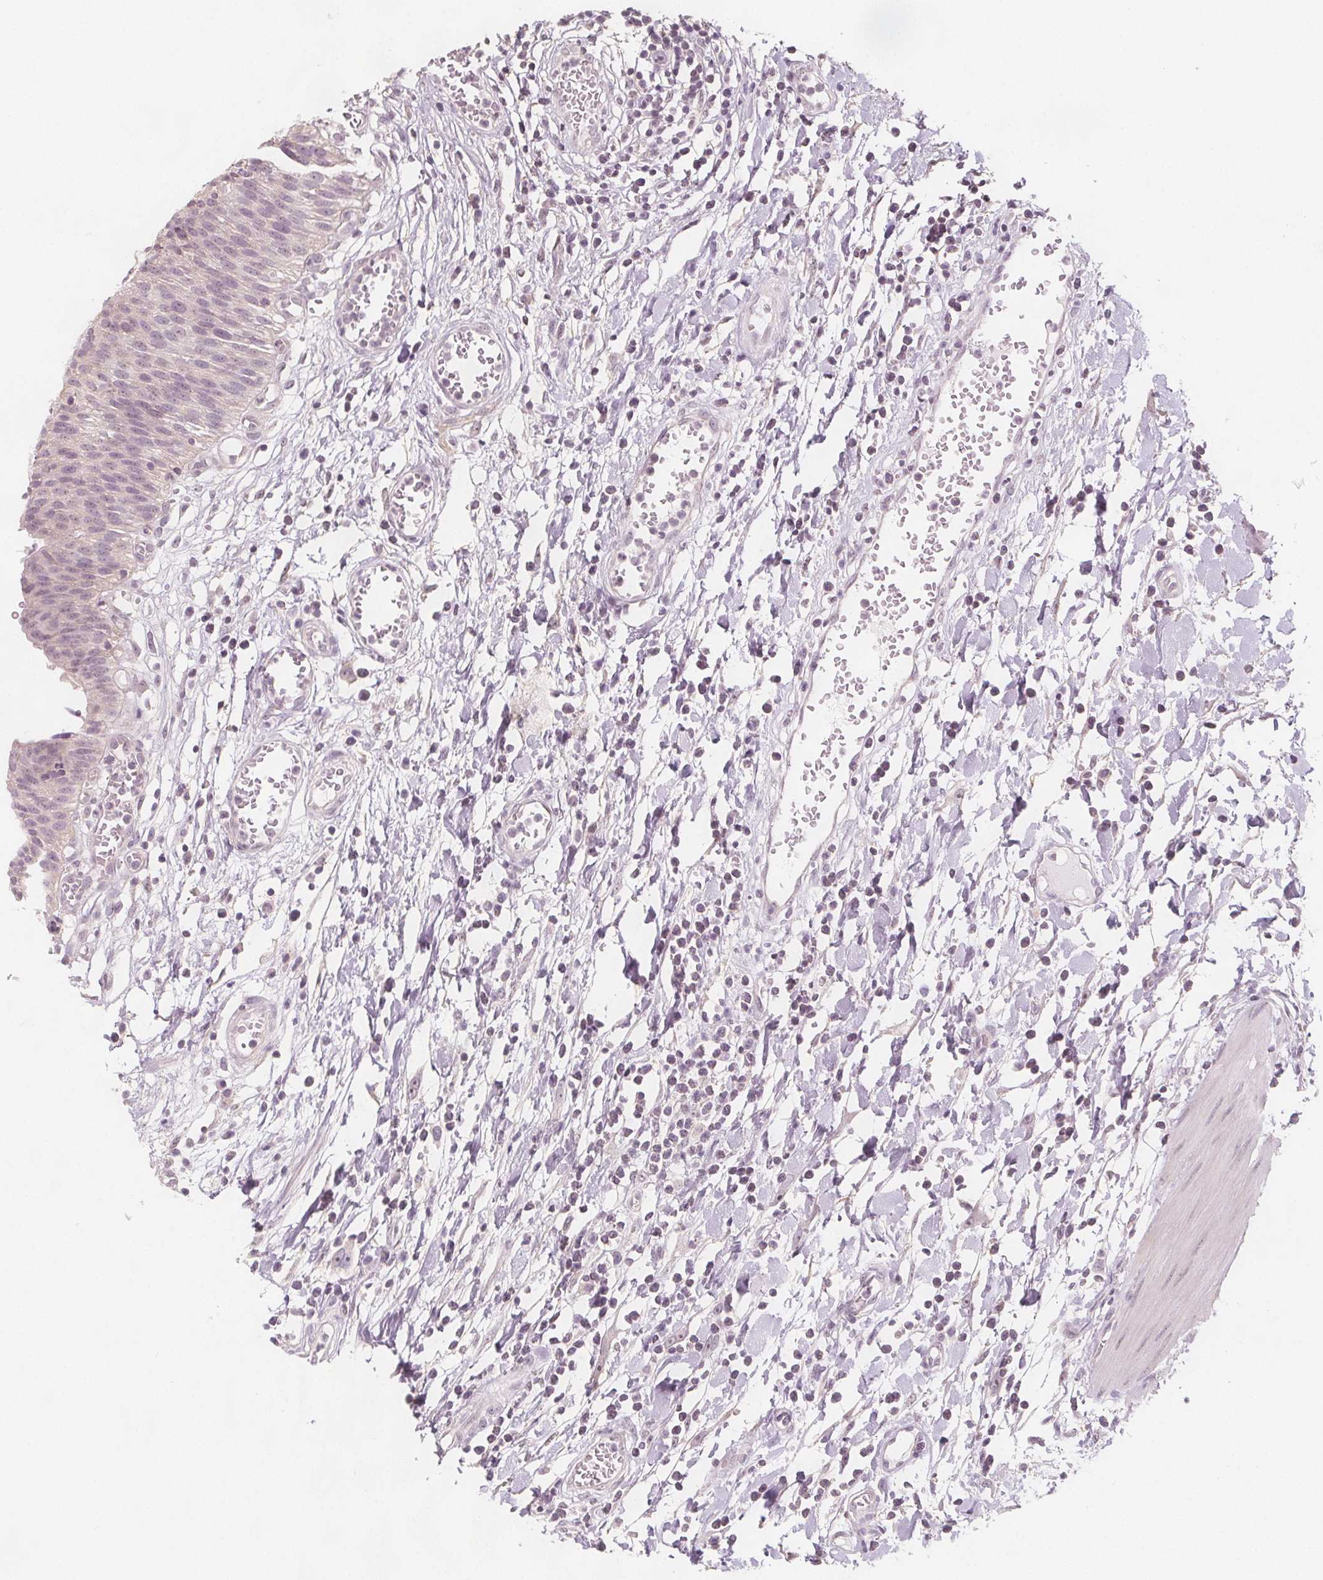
{"staining": {"intensity": "negative", "quantity": "none", "location": "none"}, "tissue": "urinary bladder", "cell_type": "Urothelial cells", "image_type": "normal", "snomed": [{"axis": "morphology", "description": "Normal tissue, NOS"}, {"axis": "topography", "description": "Urinary bladder"}], "caption": "Immunohistochemistry micrograph of unremarkable human urinary bladder stained for a protein (brown), which displays no staining in urothelial cells.", "gene": "C1orf167", "patient": {"sex": "male", "age": 64}}